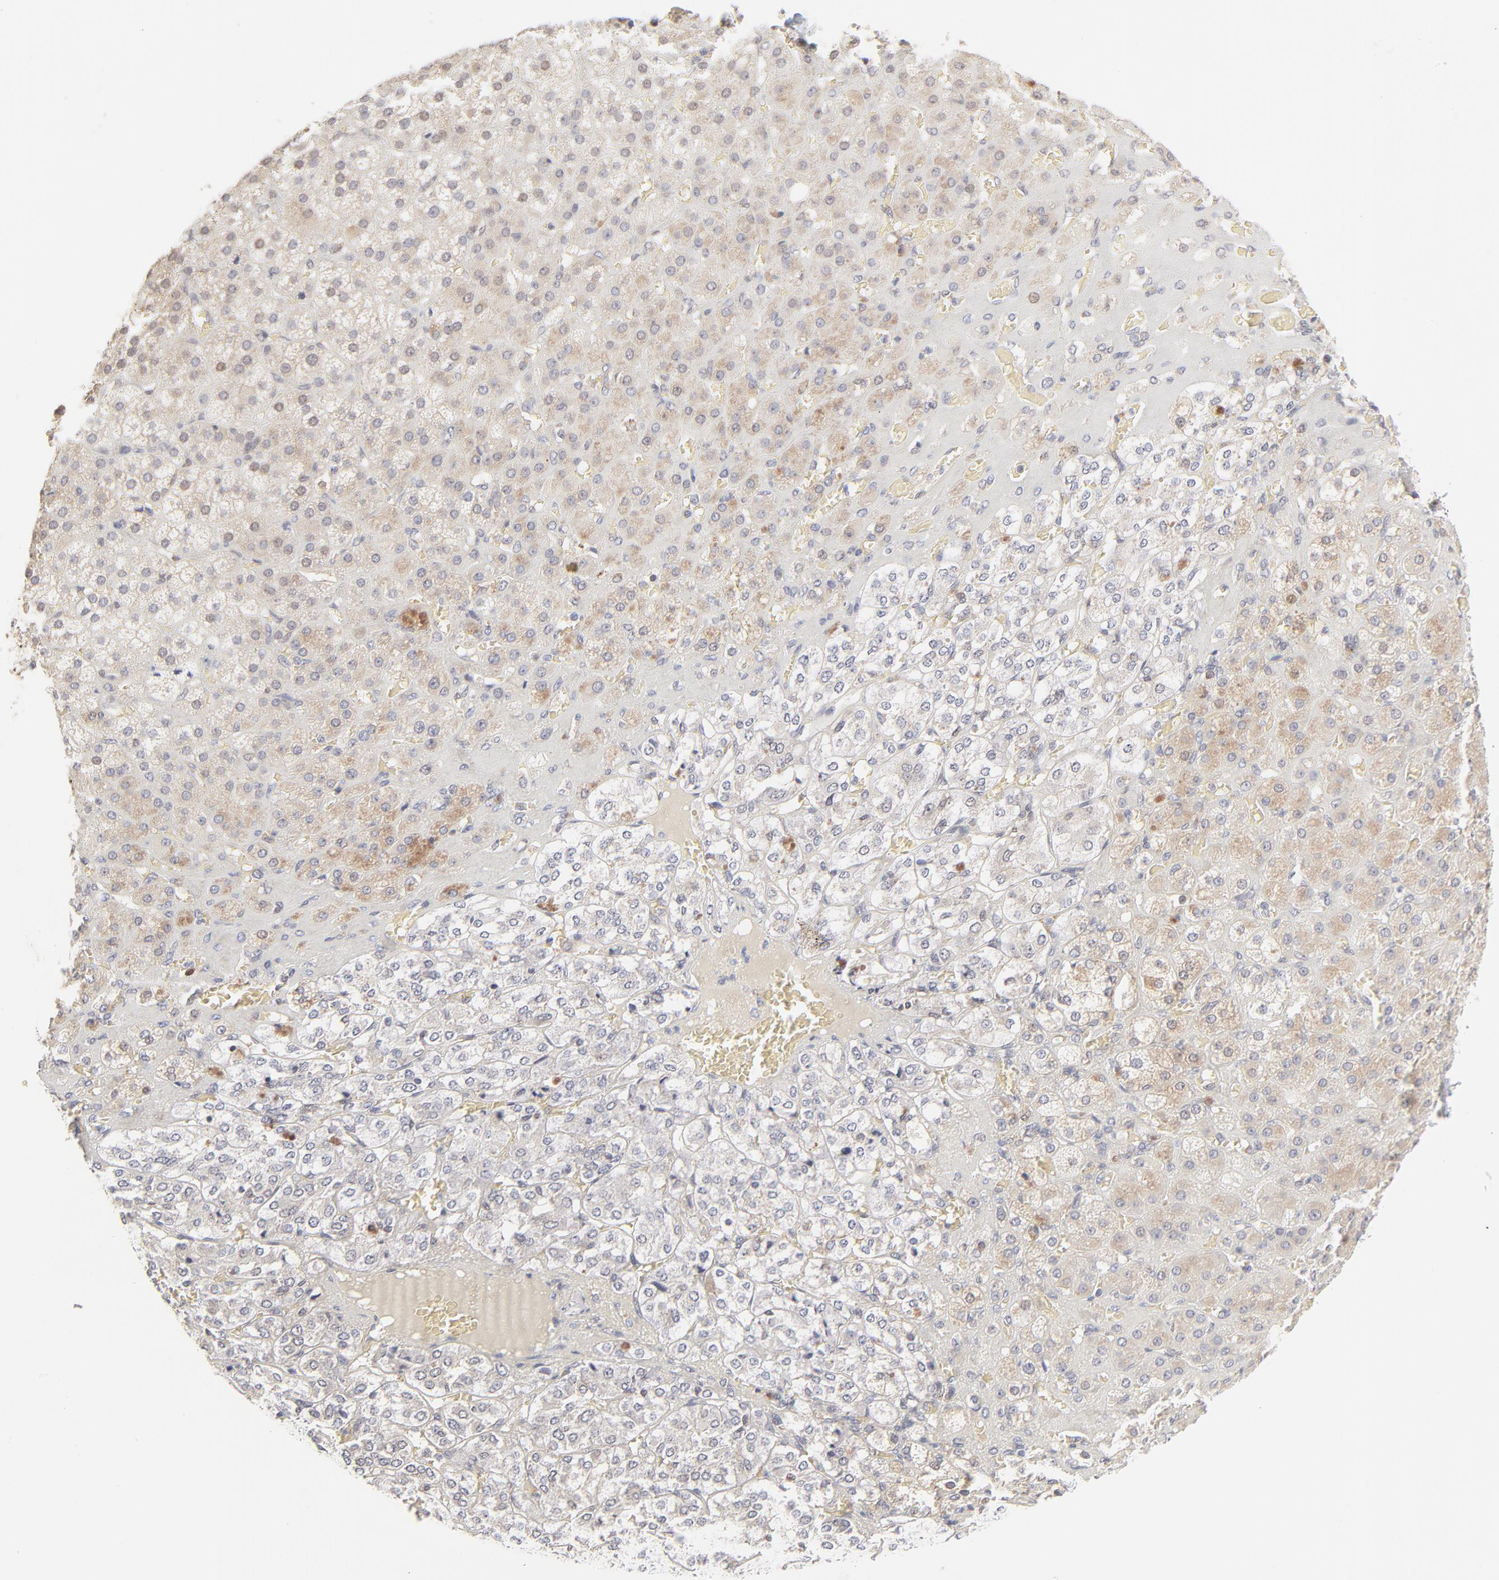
{"staining": {"intensity": "moderate", "quantity": "<25%", "location": "cytoplasmic/membranous,nuclear"}, "tissue": "adrenal gland", "cell_type": "Glandular cells", "image_type": "normal", "snomed": [{"axis": "morphology", "description": "Normal tissue, NOS"}, {"axis": "topography", "description": "Adrenal gland"}], "caption": "Immunohistochemical staining of unremarkable adrenal gland exhibits low levels of moderate cytoplasmic/membranous,nuclear staining in about <25% of glandular cells. The protein is stained brown, and the nuclei are stained in blue (DAB (3,3'-diaminobenzidine) IHC with brightfield microscopy, high magnification).", "gene": "CDK6", "patient": {"sex": "female", "age": 71}}